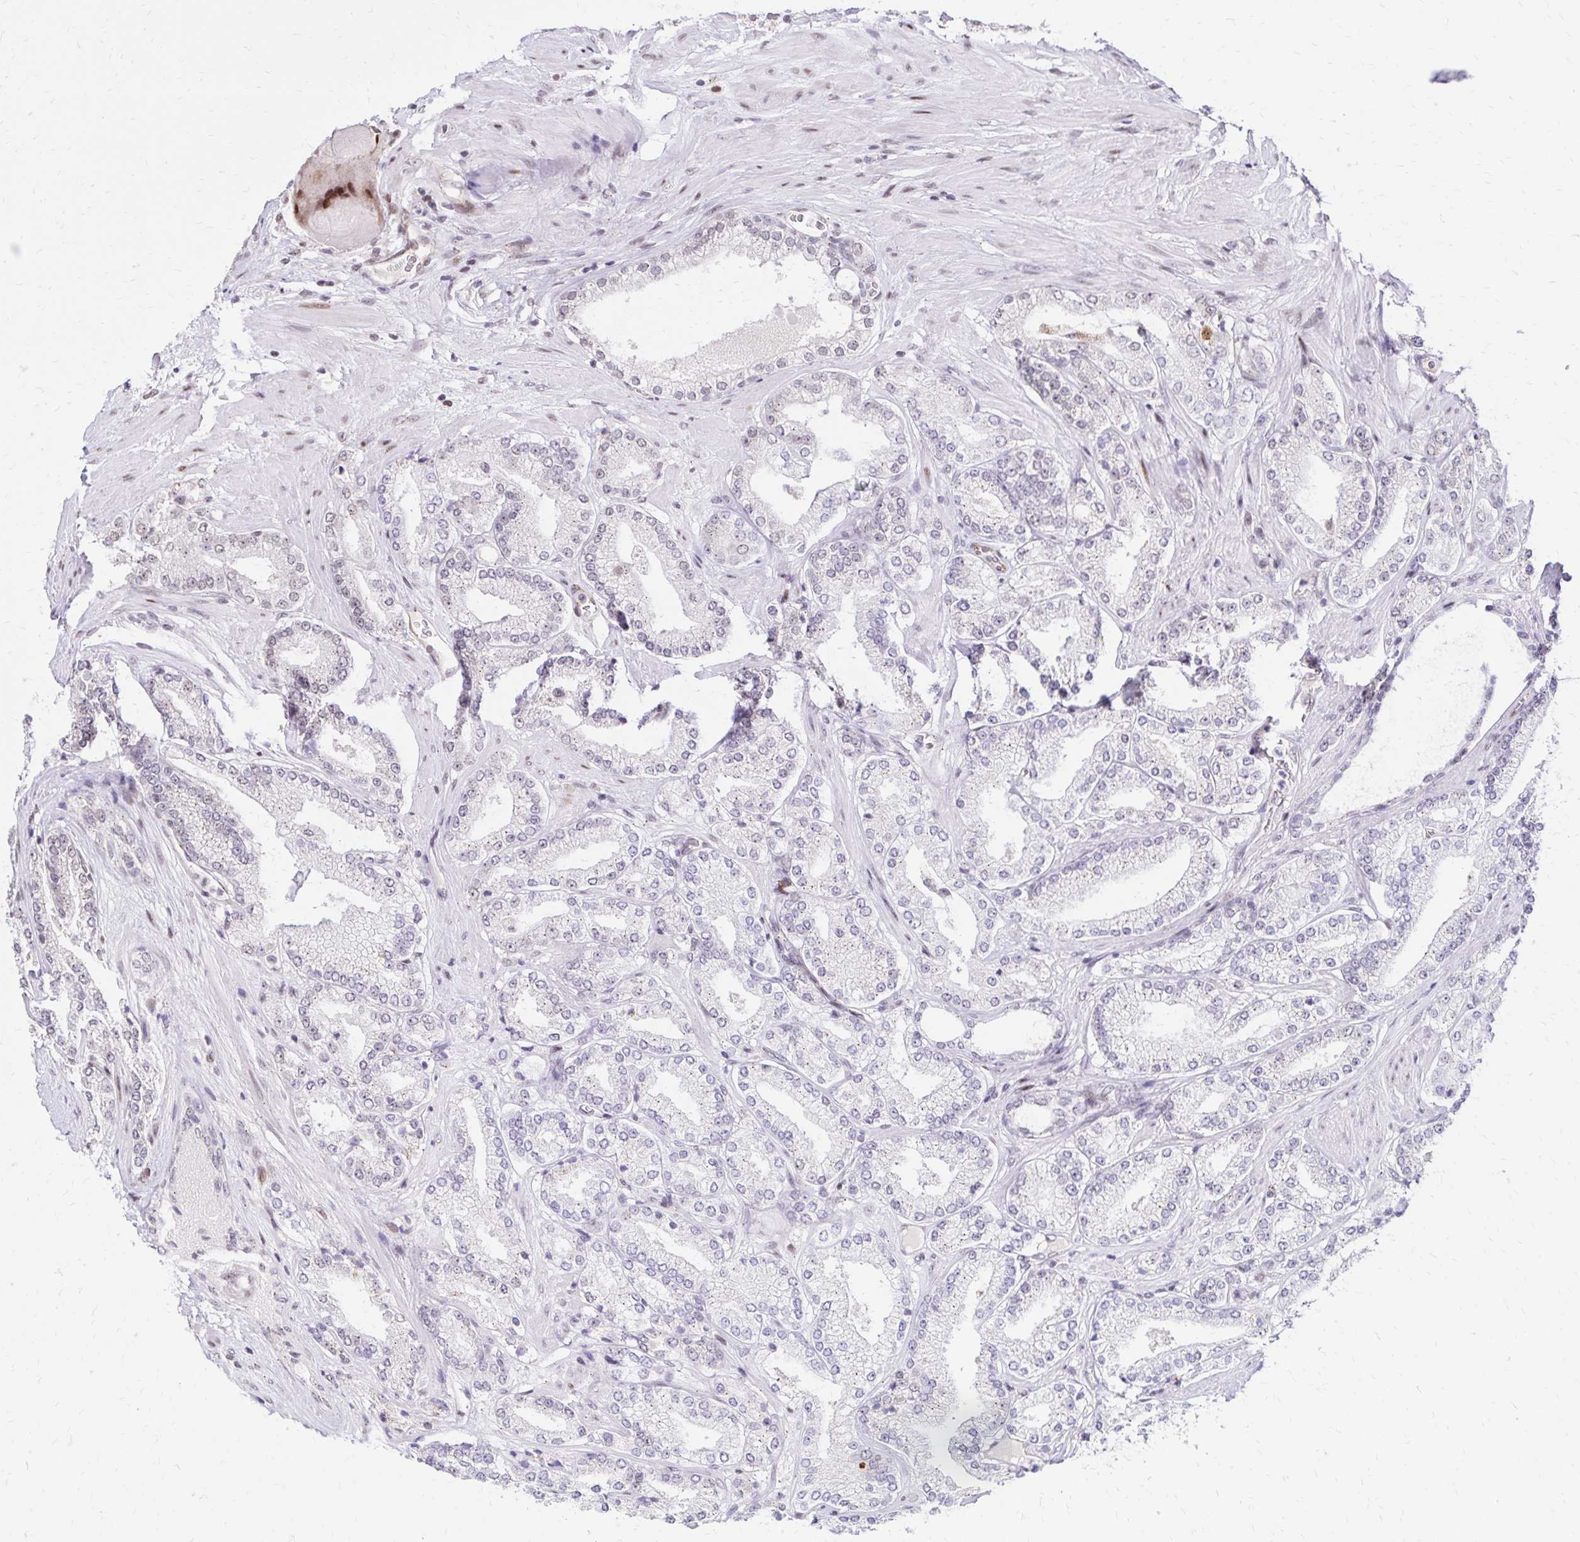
{"staining": {"intensity": "negative", "quantity": "none", "location": "none"}, "tissue": "prostate cancer", "cell_type": "Tumor cells", "image_type": "cancer", "snomed": [{"axis": "morphology", "description": "Adenocarcinoma, High grade"}, {"axis": "topography", "description": "Prostate"}], "caption": "Prostate cancer (adenocarcinoma (high-grade)) was stained to show a protein in brown. There is no significant staining in tumor cells.", "gene": "TOB1", "patient": {"sex": "male", "age": 63}}